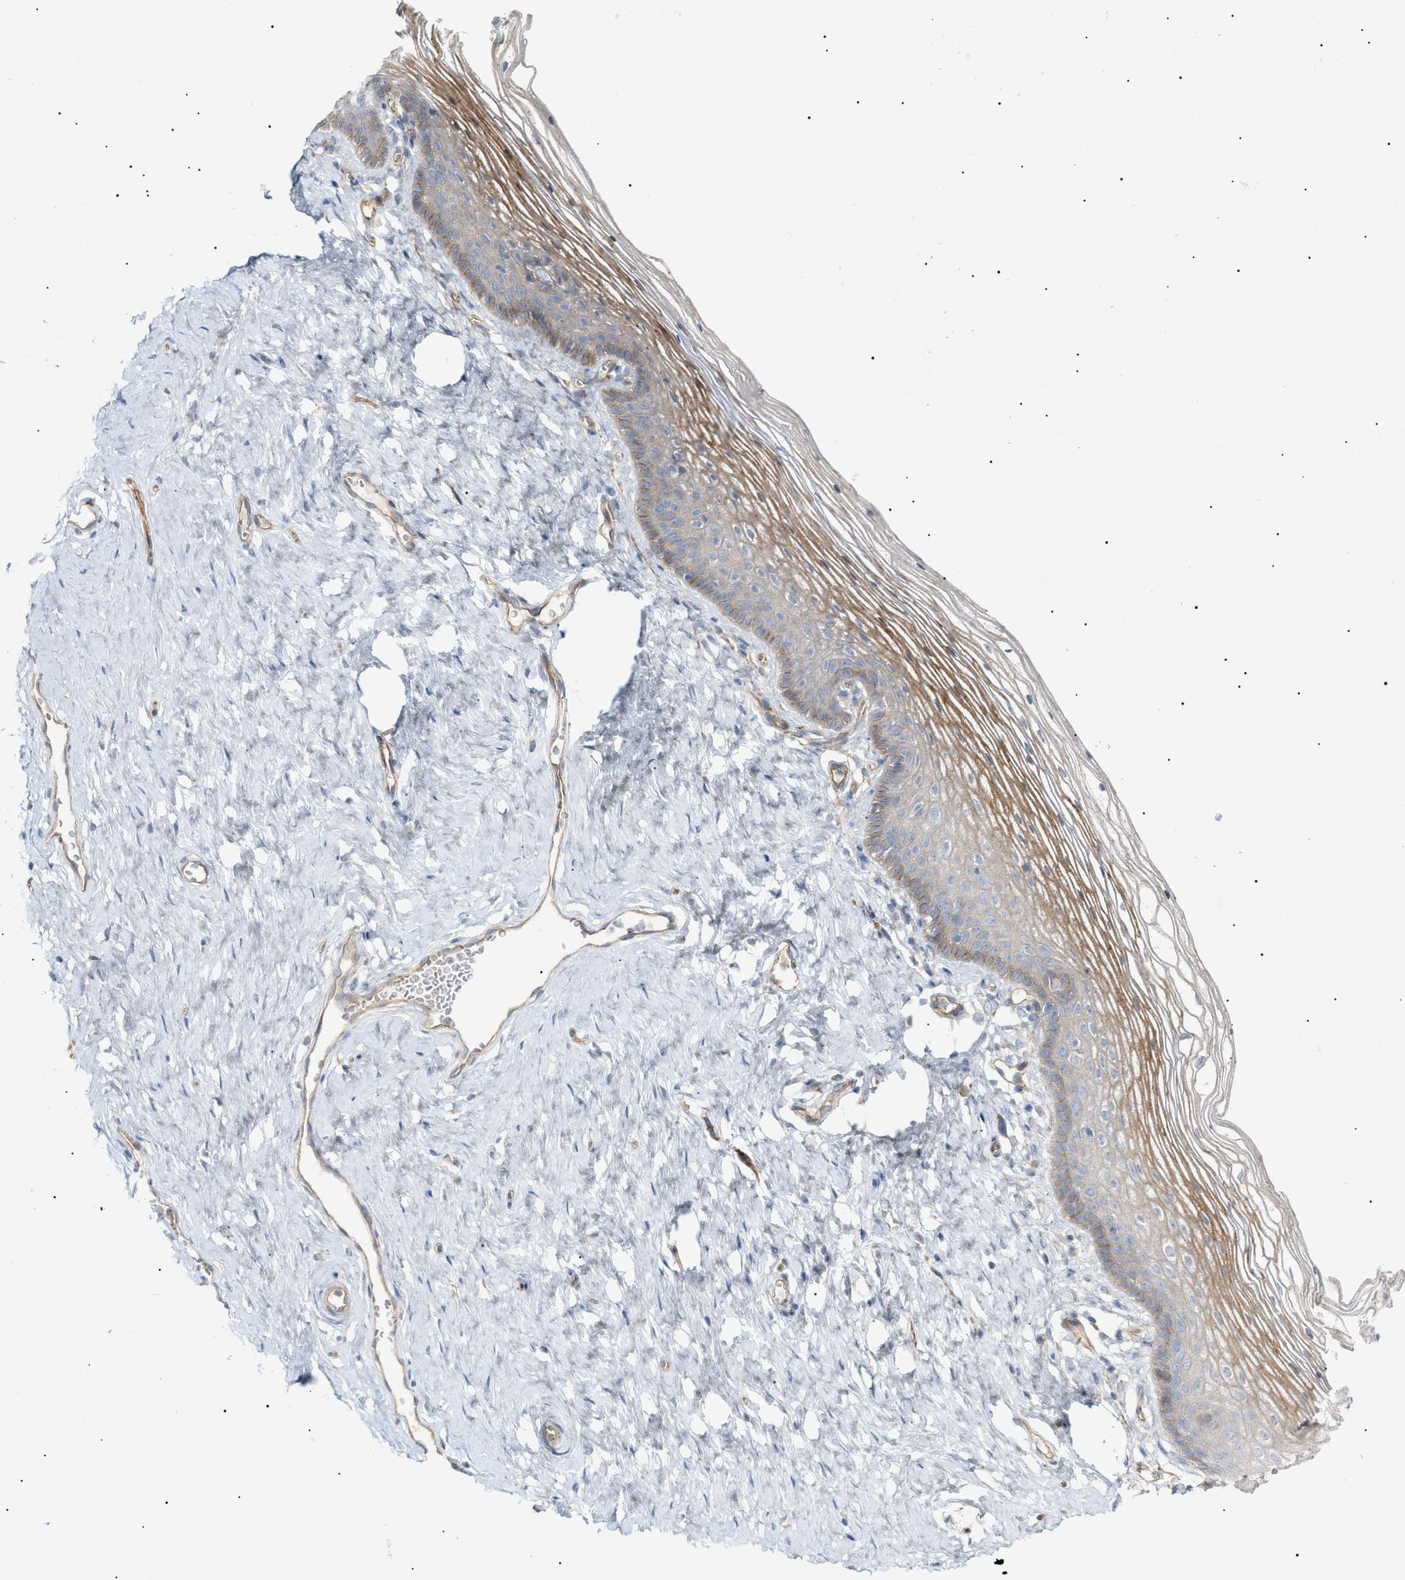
{"staining": {"intensity": "moderate", "quantity": "25%-75%", "location": "cytoplasmic/membranous"}, "tissue": "vagina", "cell_type": "Squamous epithelial cells", "image_type": "normal", "snomed": [{"axis": "morphology", "description": "Normal tissue, NOS"}, {"axis": "topography", "description": "Vagina"}], "caption": "Brown immunohistochemical staining in unremarkable vagina shows moderate cytoplasmic/membranous expression in approximately 25%-75% of squamous epithelial cells.", "gene": "ZFHX2", "patient": {"sex": "female", "age": 32}}